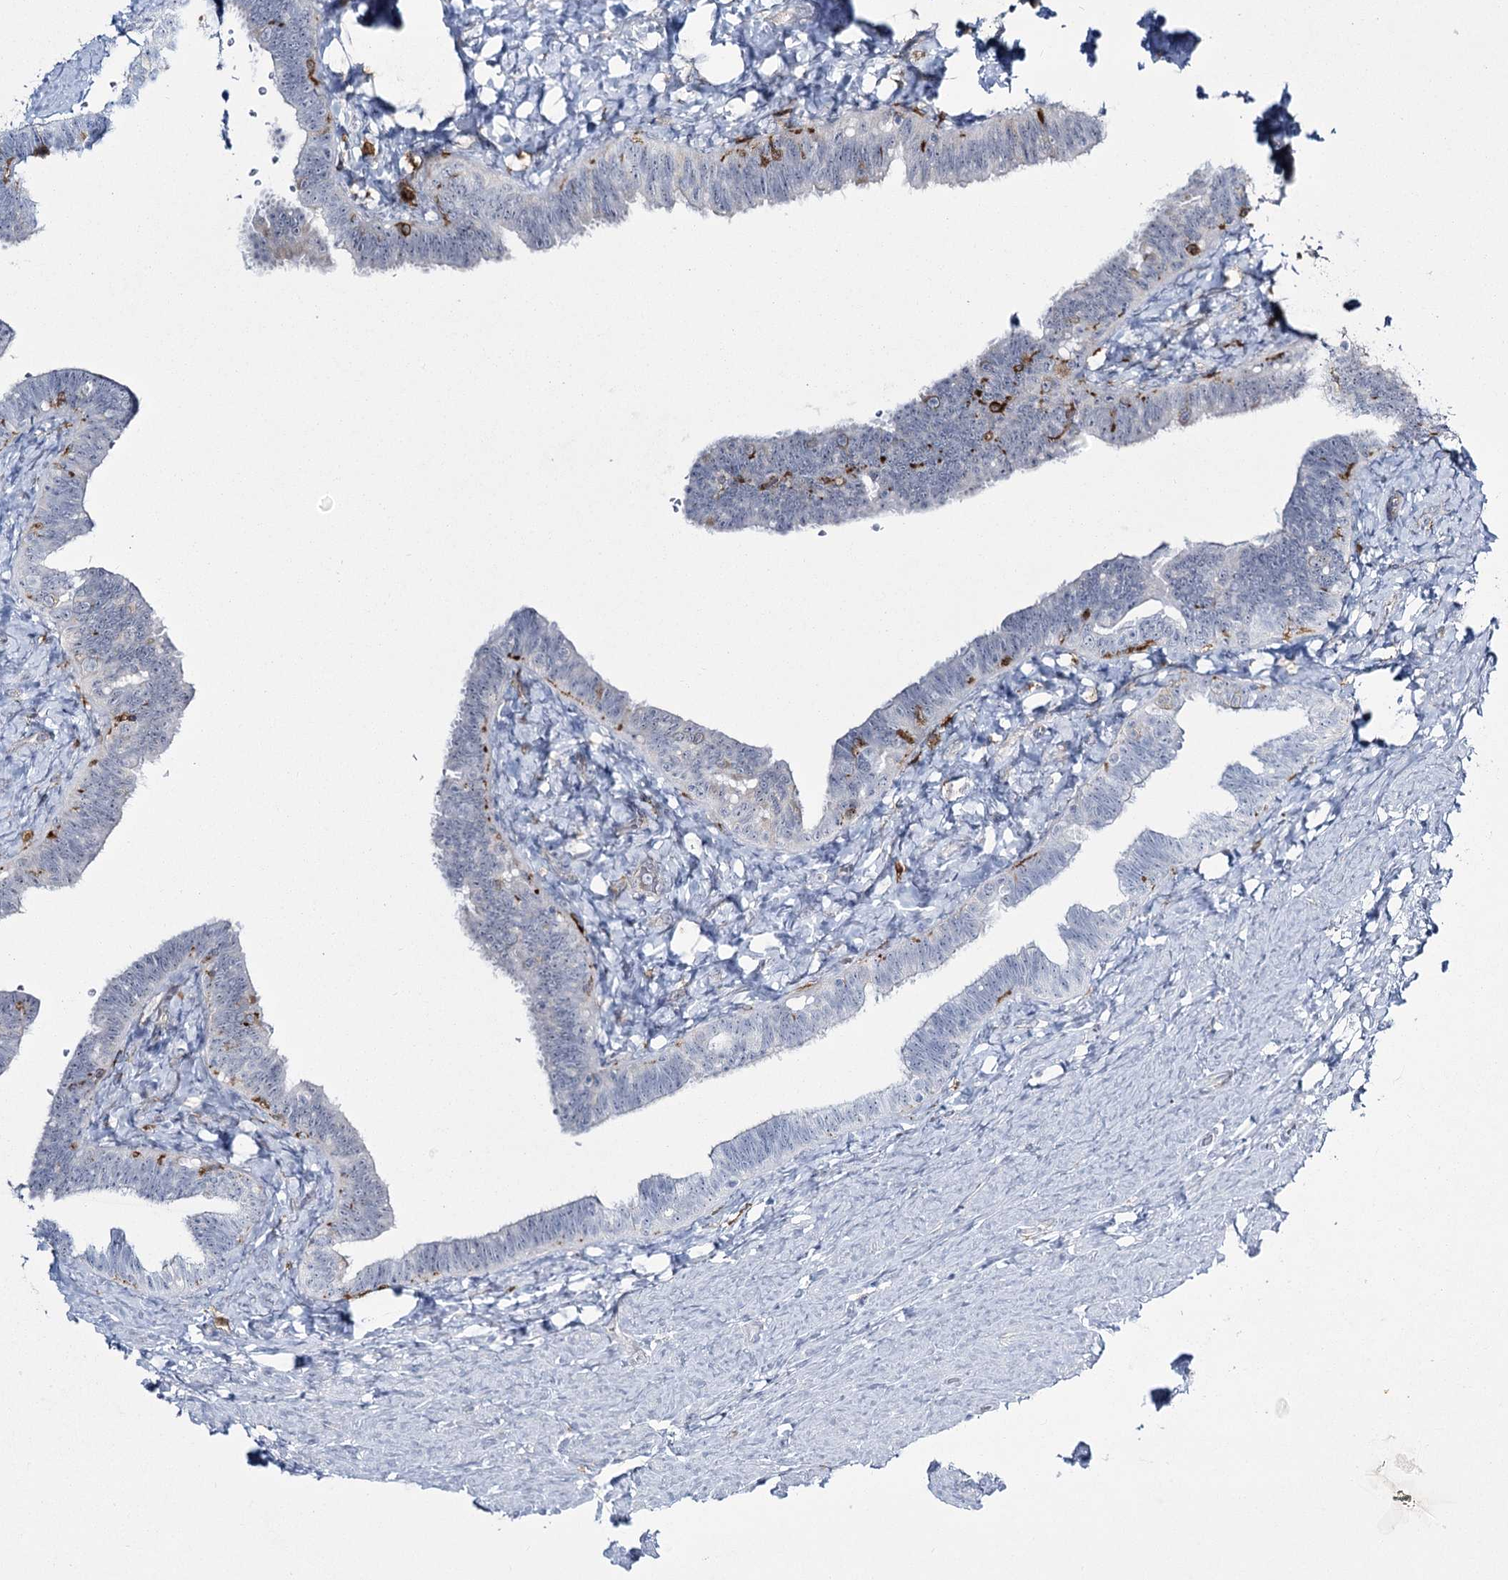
{"staining": {"intensity": "negative", "quantity": "none", "location": "none"}, "tissue": "fallopian tube", "cell_type": "Glandular cells", "image_type": "normal", "snomed": [{"axis": "morphology", "description": "Normal tissue, NOS"}, {"axis": "topography", "description": "Fallopian tube"}], "caption": "This is a micrograph of immunohistochemistry staining of benign fallopian tube, which shows no positivity in glandular cells. The staining was performed using DAB to visualize the protein expression in brown, while the nuclei were stained in blue with hematoxylin (Magnification: 20x).", "gene": "CCDC88A", "patient": {"sex": "female", "age": 39}}